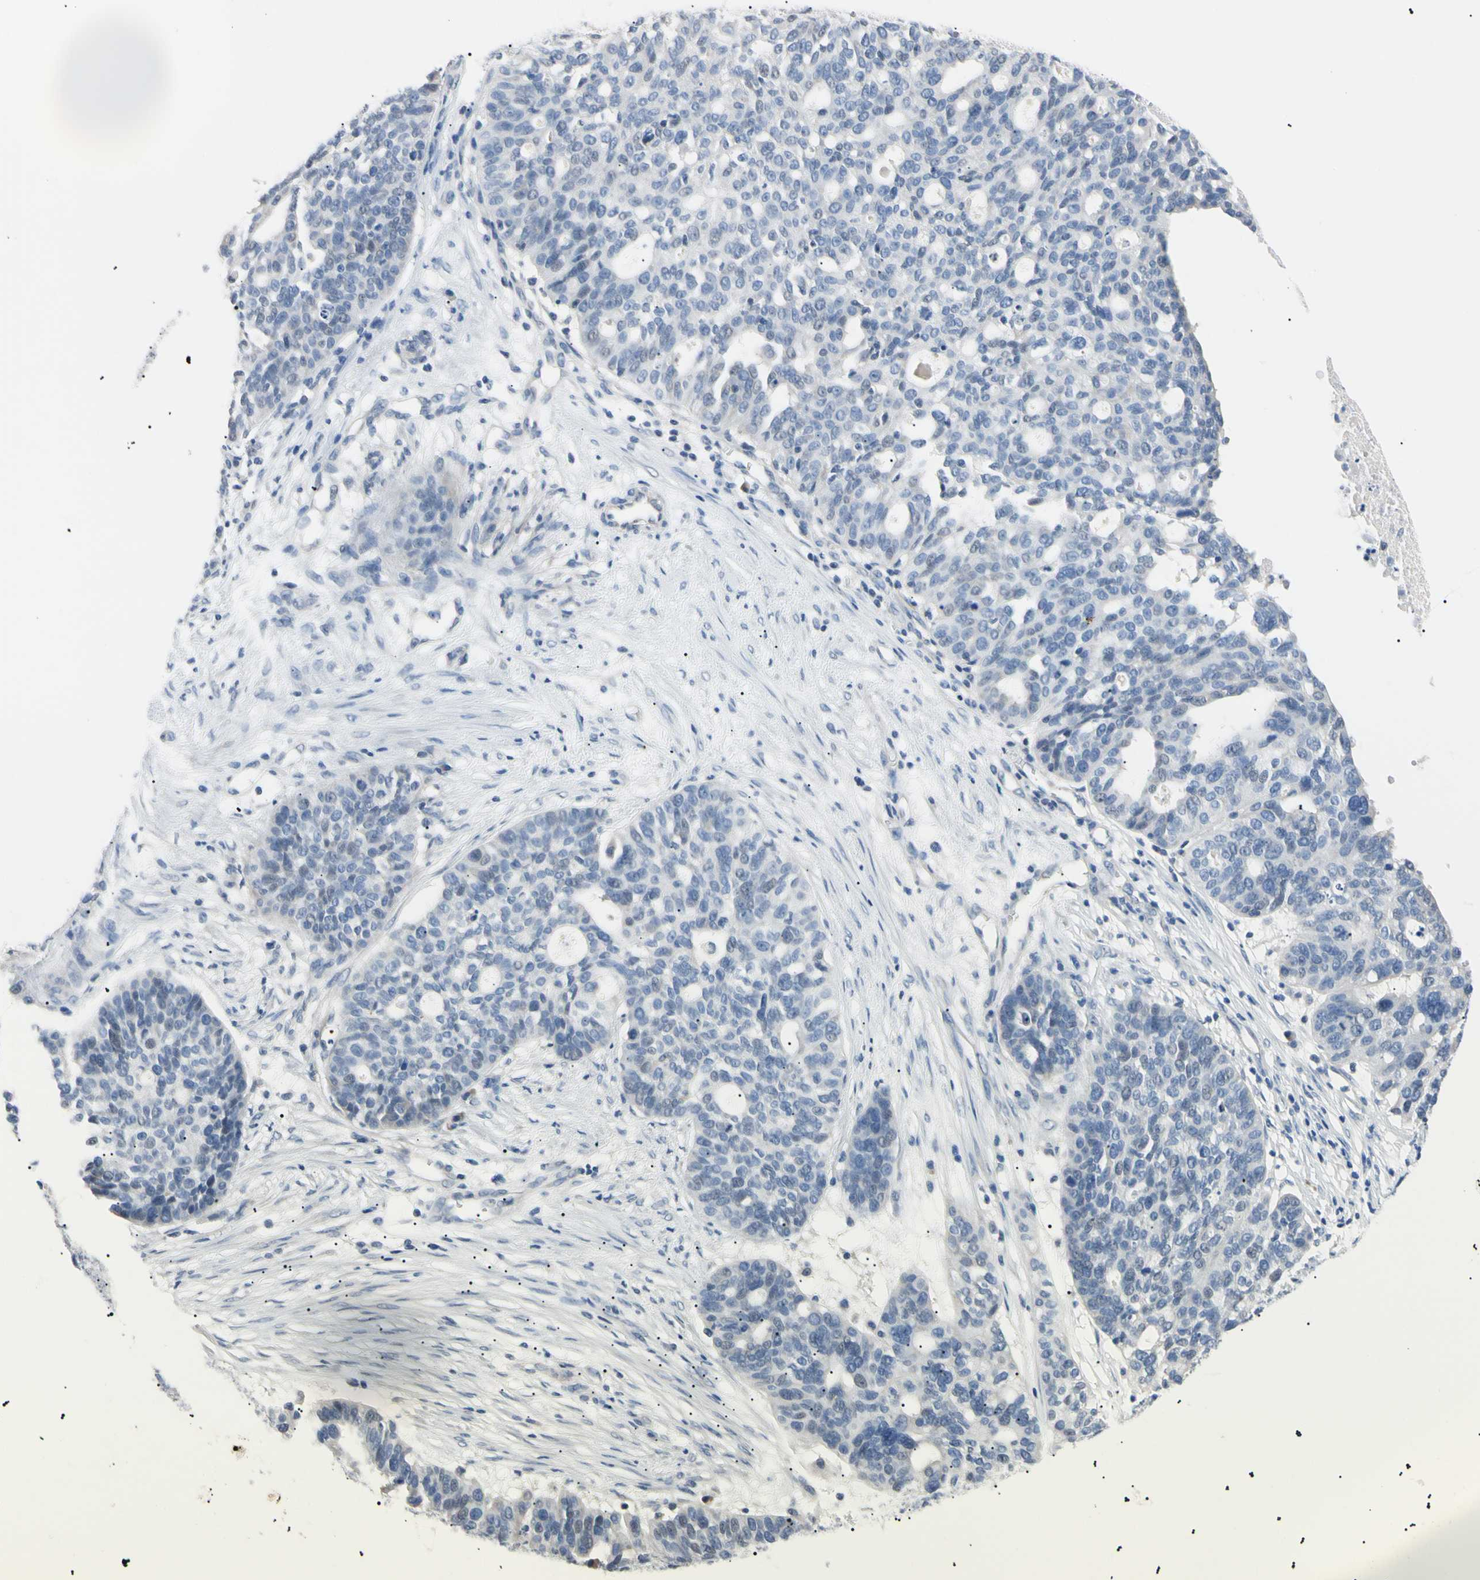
{"staining": {"intensity": "negative", "quantity": "none", "location": "none"}, "tissue": "ovarian cancer", "cell_type": "Tumor cells", "image_type": "cancer", "snomed": [{"axis": "morphology", "description": "Cystadenocarcinoma, serous, NOS"}, {"axis": "topography", "description": "Ovary"}], "caption": "A high-resolution histopathology image shows immunohistochemistry (IHC) staining of ovarian serous cystadenocarcinoma, which reveals no significant staining in tumor cells.", "gene": "CGB3", "patient": {"sex": "female", "age": 59}}